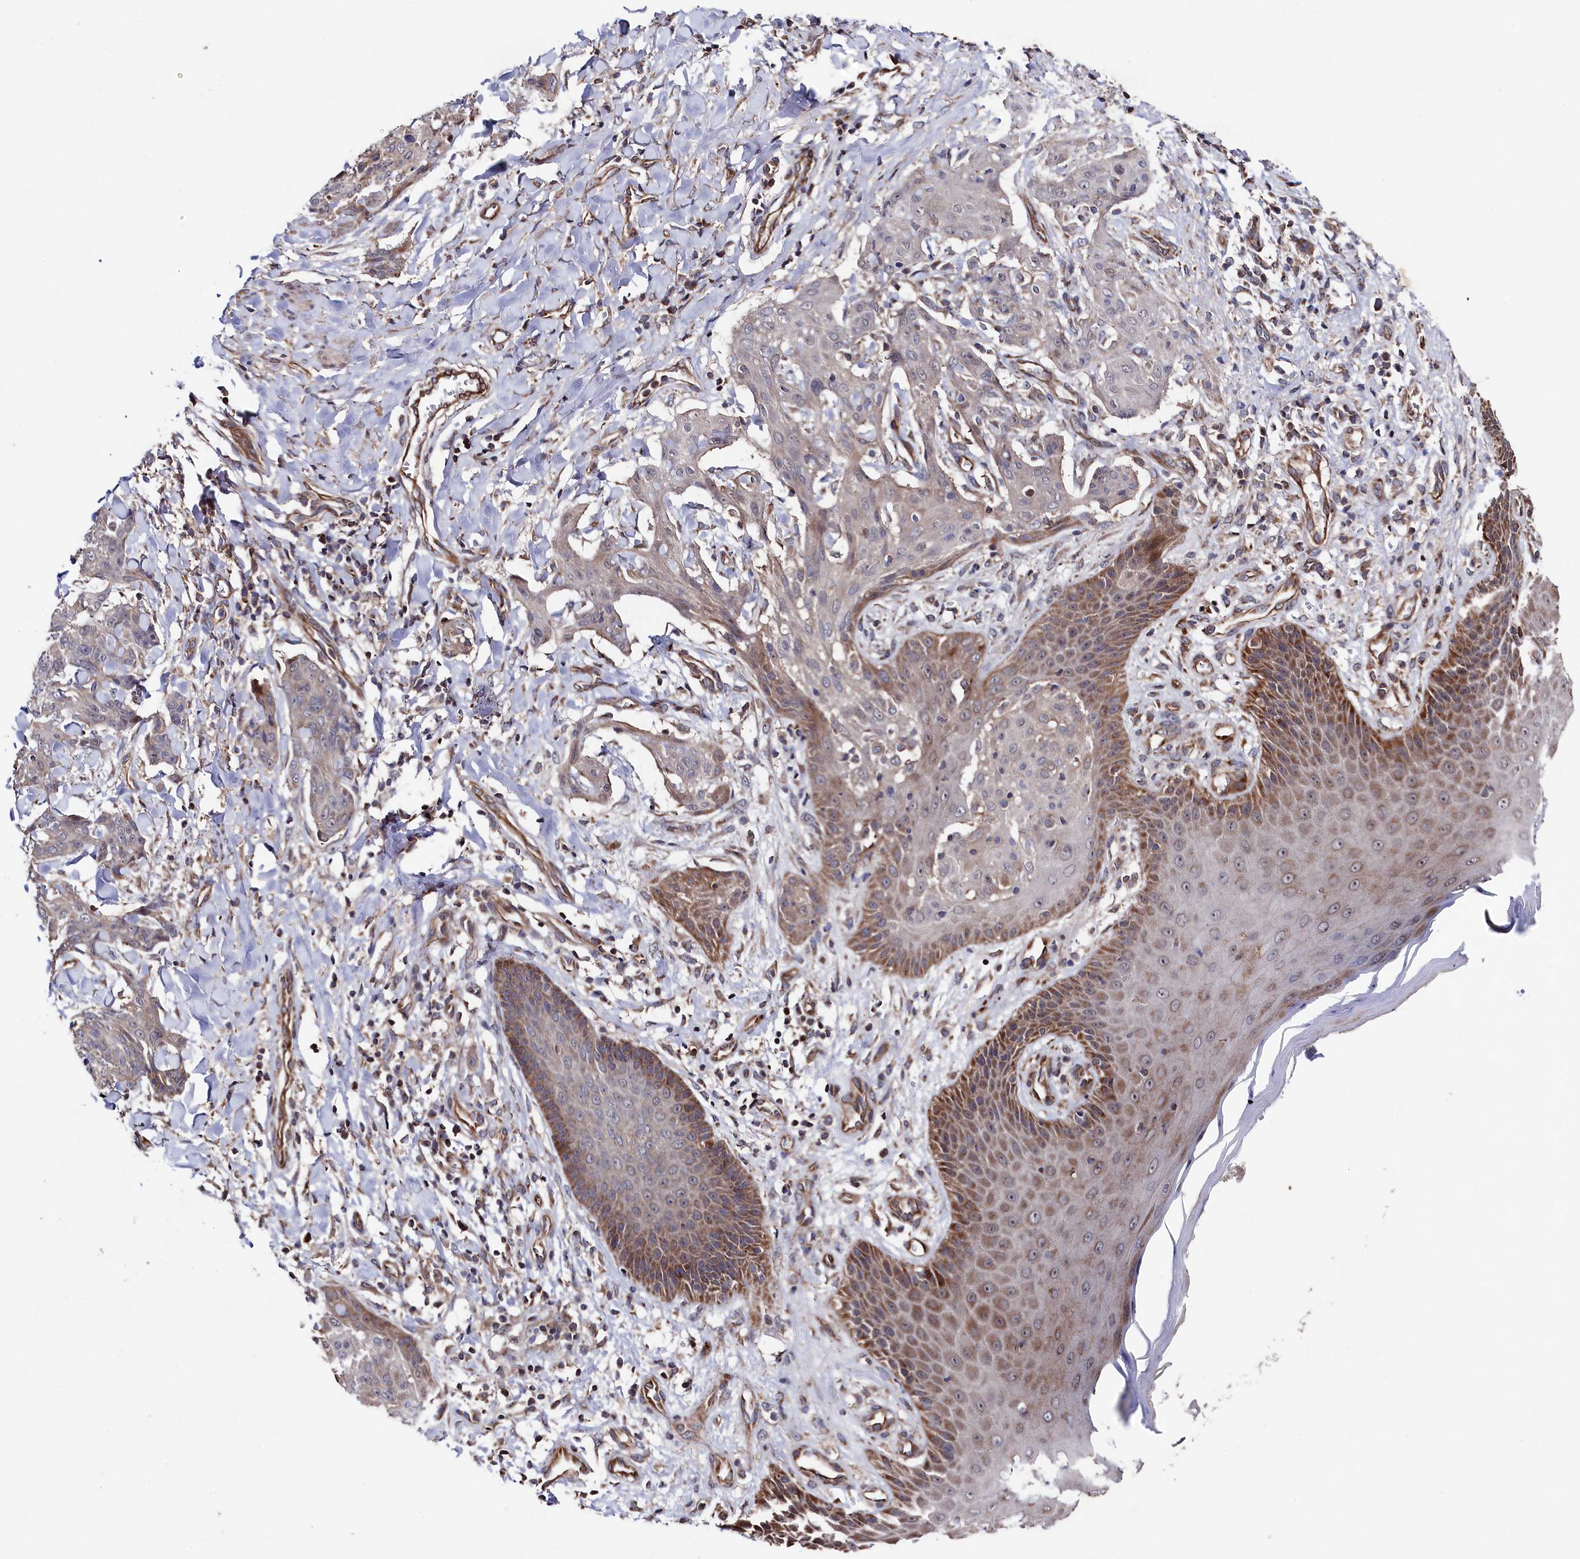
{"staining": {"intensity": "moderate", "quantity": "<25%", "location": "cytoplasmic/membranous"}, "tissue": "skin cancer", "cell_type": "Tumor cells", "image_type": "cancer", "snomed": [{"axis": "morphology", "description": "Squamous cell carcinoma, NOS"}, {"axis": "topography", "description": "Skin"}, {"axis": "topography", "description": "Vulva"}], "caption": "Skin cancer (squamous cell carcinoma) stained for a protein reveals moderate cytoplasmic/membranous positivity in tumor cells.", "gene": "SUPV3L1", "patient": {"sex": "female", "age": 85}}